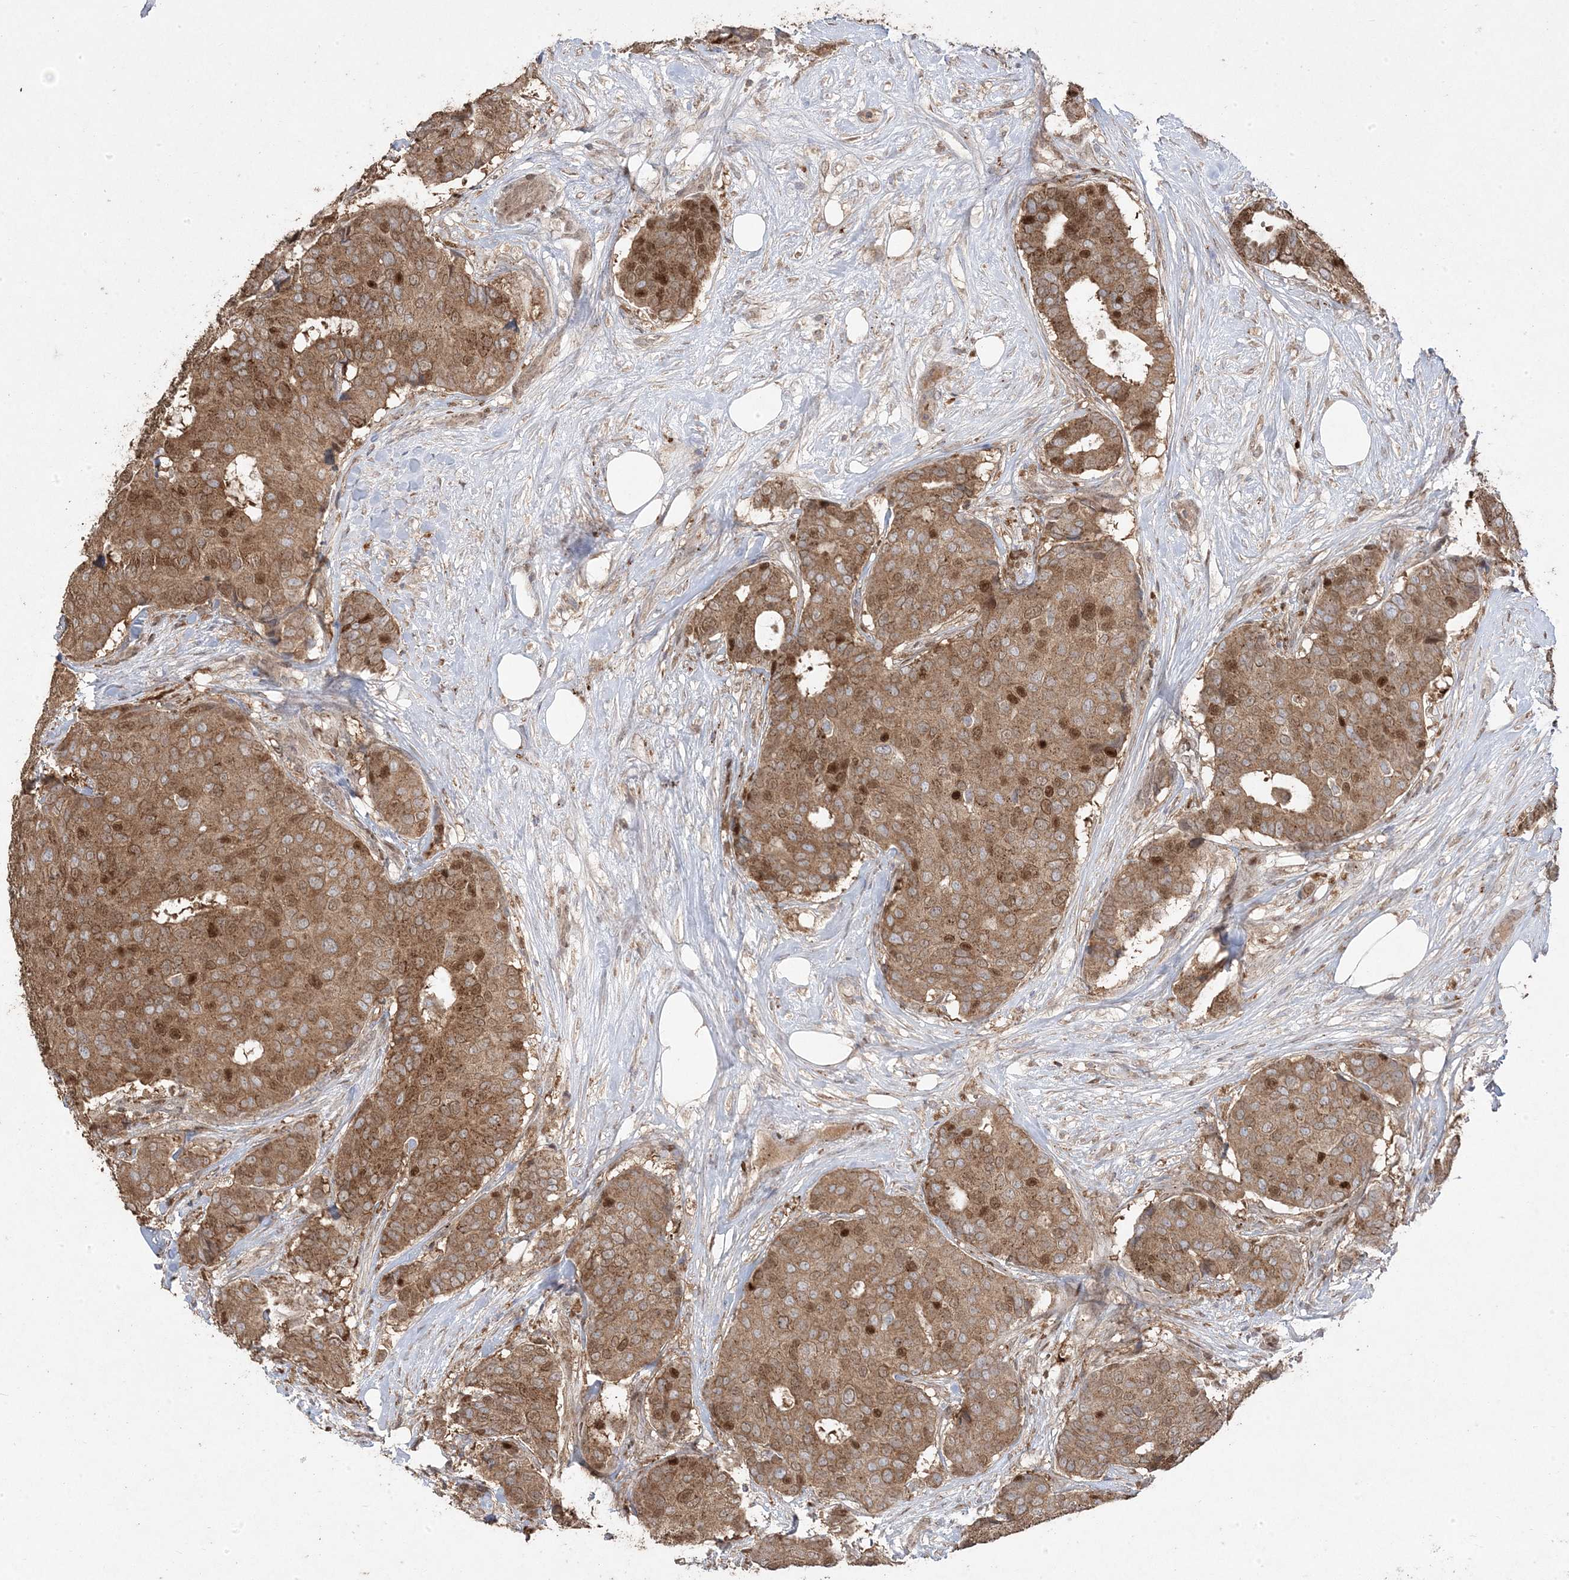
{"staining": {"intensity": "moderate", "quantity": ">75%", "location": "cytoplasmic/membranous,nuclear"}, "tissue": "breast cancer", "cell_type": "Tumor cells", "image_type": "cancer", "snomed": [{"axis": "morphology", "description": "Duct carcinoma"}, {"axis": "topography", "description": "Breast"}], "caption": "High-power microscopy captured an immunohistochemistry histopathology image of breast cancer (infiltrating ductal carcinoma), revealing moderate cytoplasmic/membranous and nuclear positivity in about >75% of tumor cells.", "gene": "PPOX", "patient": {"sex": "female", "age": 75}}